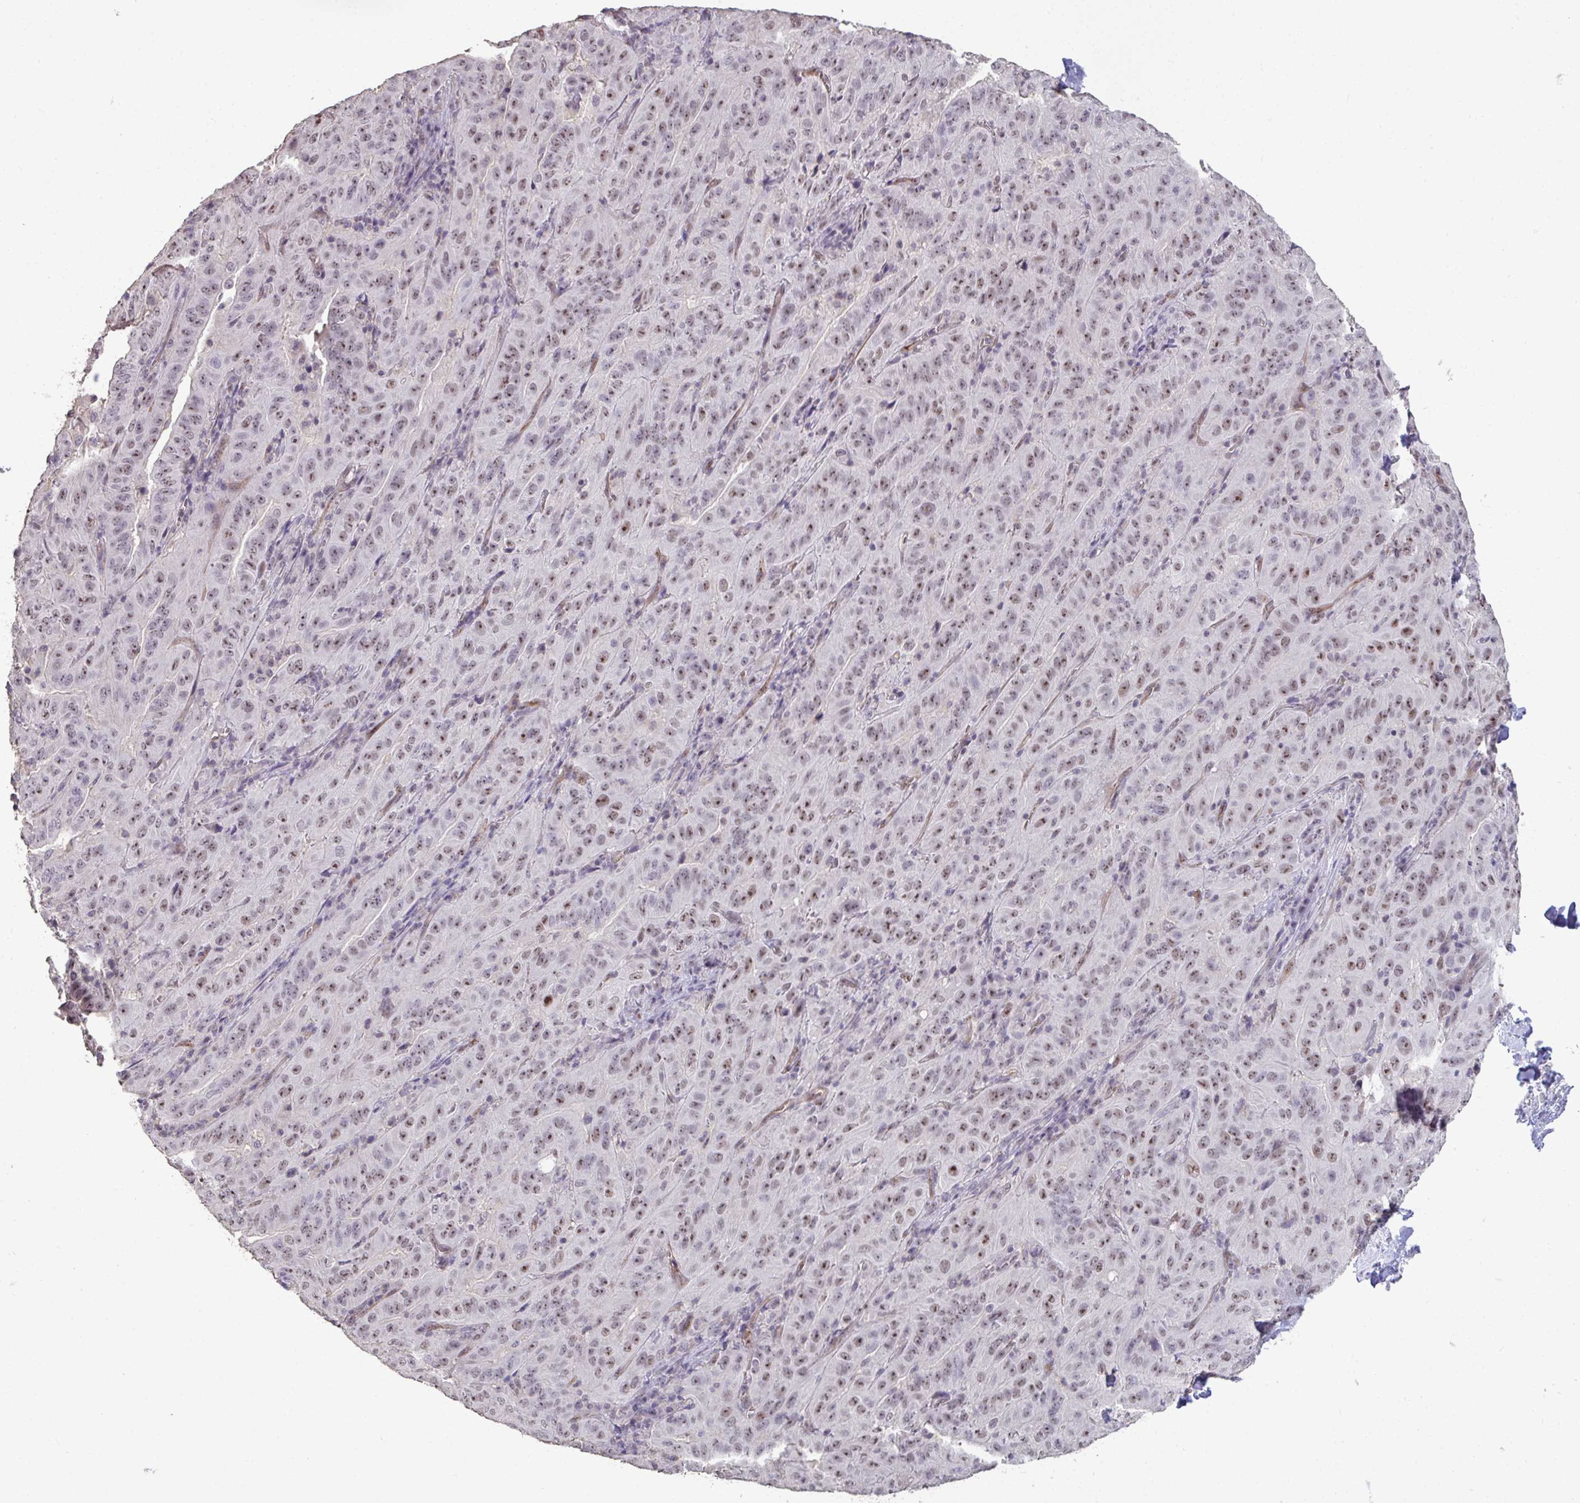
{"staining": {"intensity": "moderate", "quantity": ">75%", "location": "nuclear"}, "tissue": "pancreatic cancer", "cell_type": "Tumor cells", "image_type": "cancer", "snomed": [{"axis": "morphology", "description": "Adenocarcinoma, NOS"}, {"axis": "topography", "description": "Pancreas"}], "caption": "Protein staining reveals moderate nuclear staining in approximately >75% of tumor cells in pancreatic cancer. The staining was performed using DAB, with brown indicating positive protein expression. Nuclei are stained blue with hematoxylin.", "gene": "SENP3", "patient": {"sex": "male", "age": 63}}